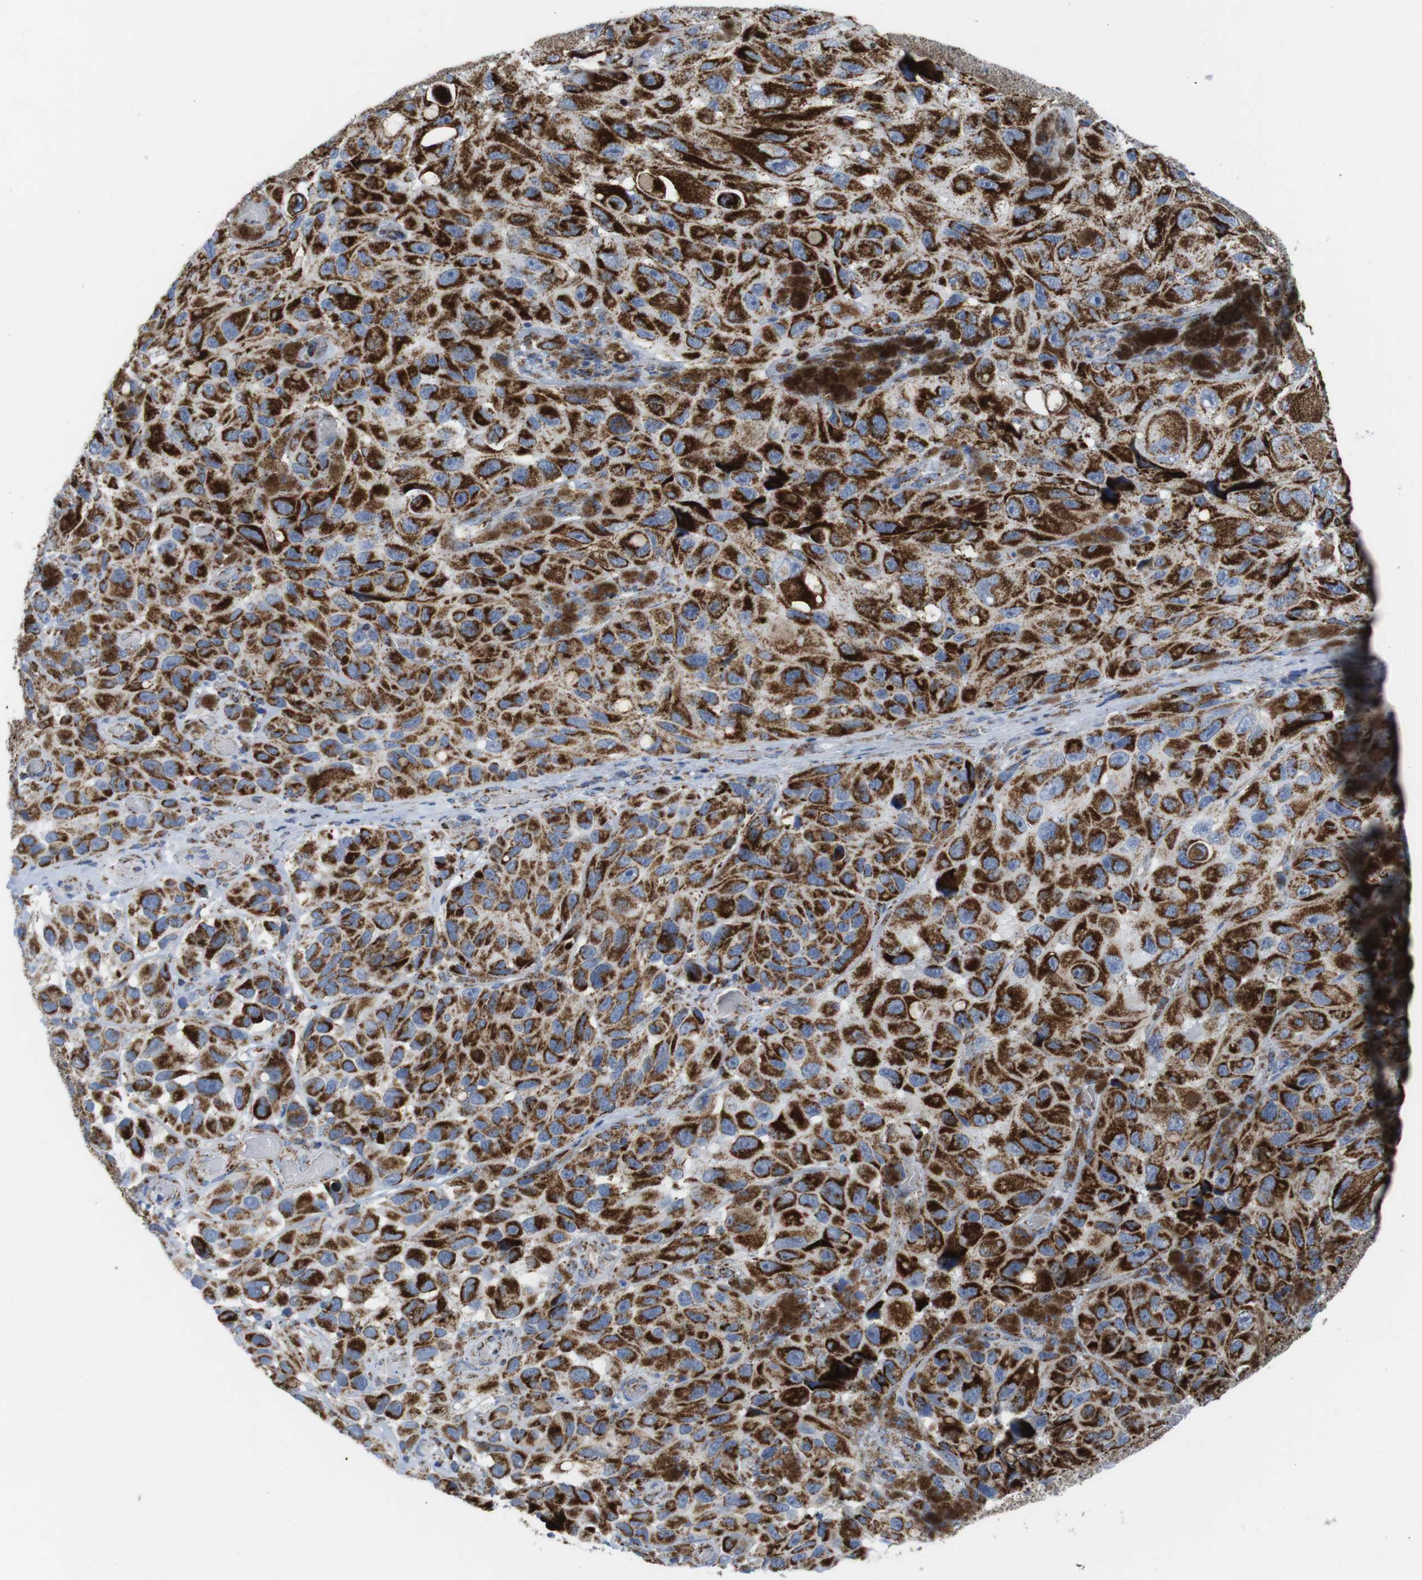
{"staining": {"intensity": "strong", "quantity": ">75%", "location": "cytoplasmic/membranous"}, "tissue": "melanoma", "cell_type": "Tumor cells", "image_type": "cancer", "snomed": [{"axis": "morphology", "description": "Malignant melanoma, NOS"}, {"axis": "topography", "description": "Skin"}], "caption": "Immunohistochemical staining of malignant melanoma displays strong cytoplasmic/membranous protein expression in about >75% of tumor cells.", "gene": "ATP5PO", "patient": {"sex": "female", "age": 73}}